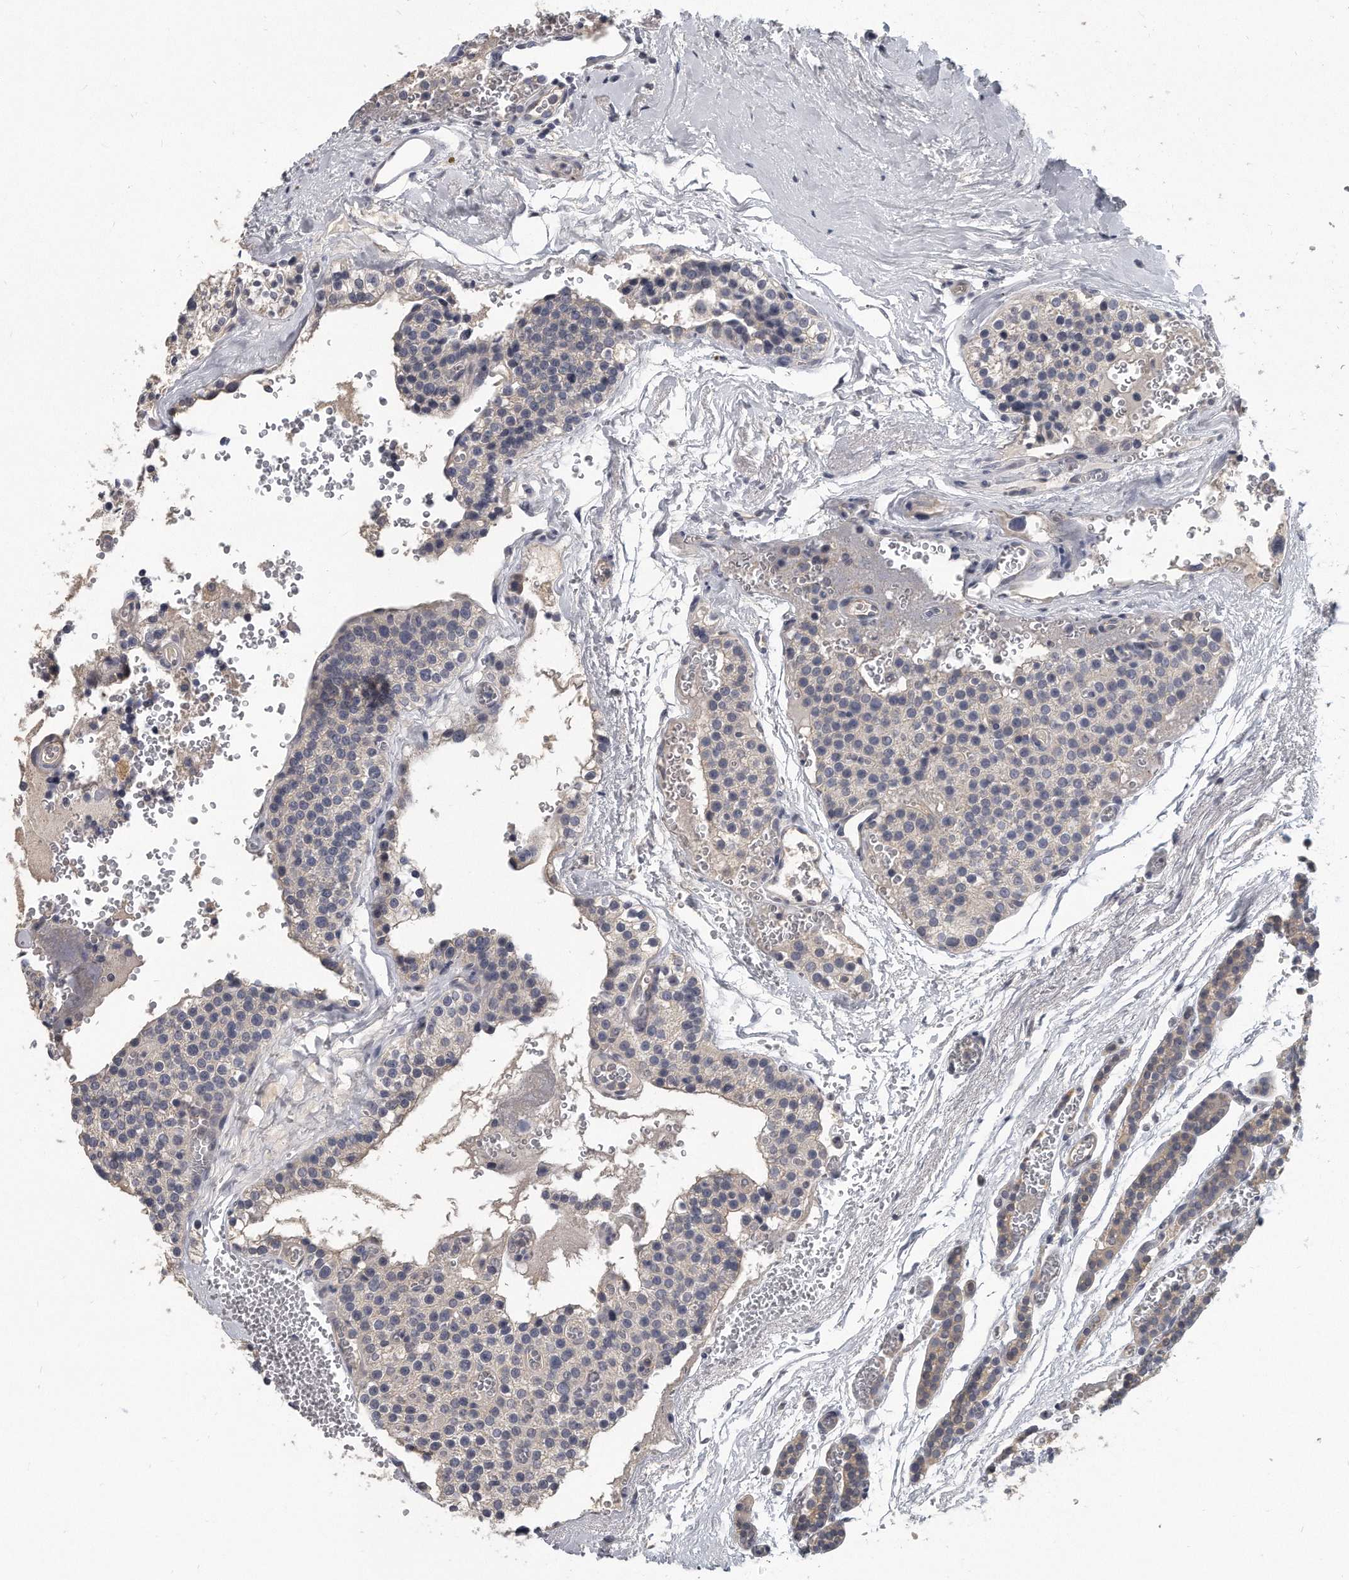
{"staining": {"intensity": "negative", "quantity": "none", "location": "none"}, "tissue": "parathyroid gland", "cell_type": "Glandular cells", "image_type": "normal", "snomed": [{"axis": "morphology", "description": "Normal tissue, NOS"}, {"axis": "topography", "description": "Parathyroid gland"}], "caption": "This is a histopathology image of IHC staining of benign parathyroid gland, which shows no staining in glandular cells.", "gene": "KLHL7", "patient": {"sex": "female", "age": 64}}